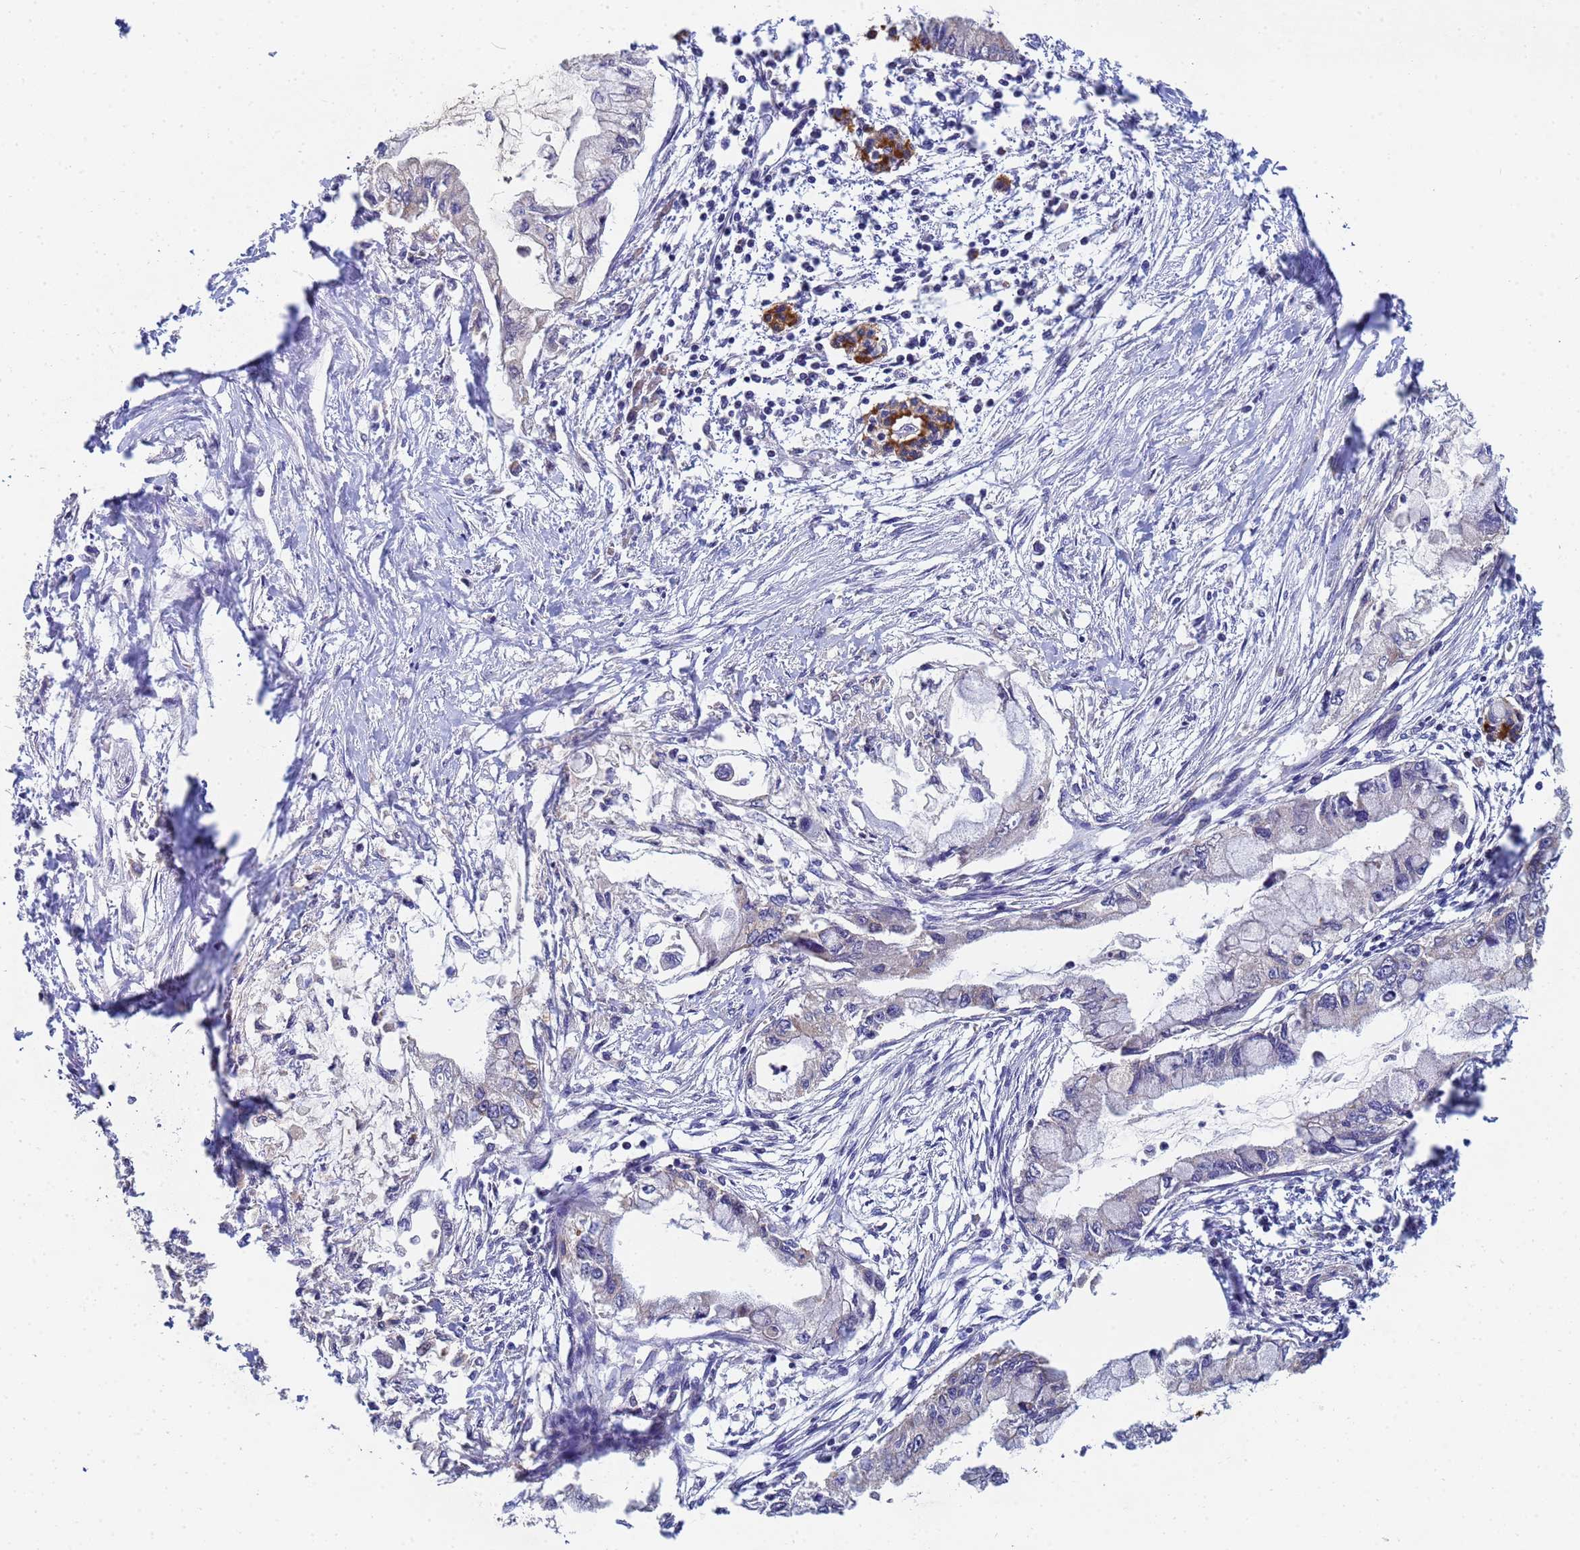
{"staining": {"intensity": "moderate", "quantity": "<25%", "location": "cytoplasmic/membranous"}, "tissue": "pancreatic cancer", "cell_type": "Tumor cells", "image_type": "cancer", "snomed": [{"axis": "morphology", "description": "Adenocarcinoma, NOS"}, {"axis": "topography", "description": "Pancreas"}], "caption": "Moderate cytoplasmic/membranous expression is identified in approximately <25% of tumor cells in pancreatic adenocarcinoma.", "gene": "C5orf34", "patient": {"sex": "male", "age": 48}}